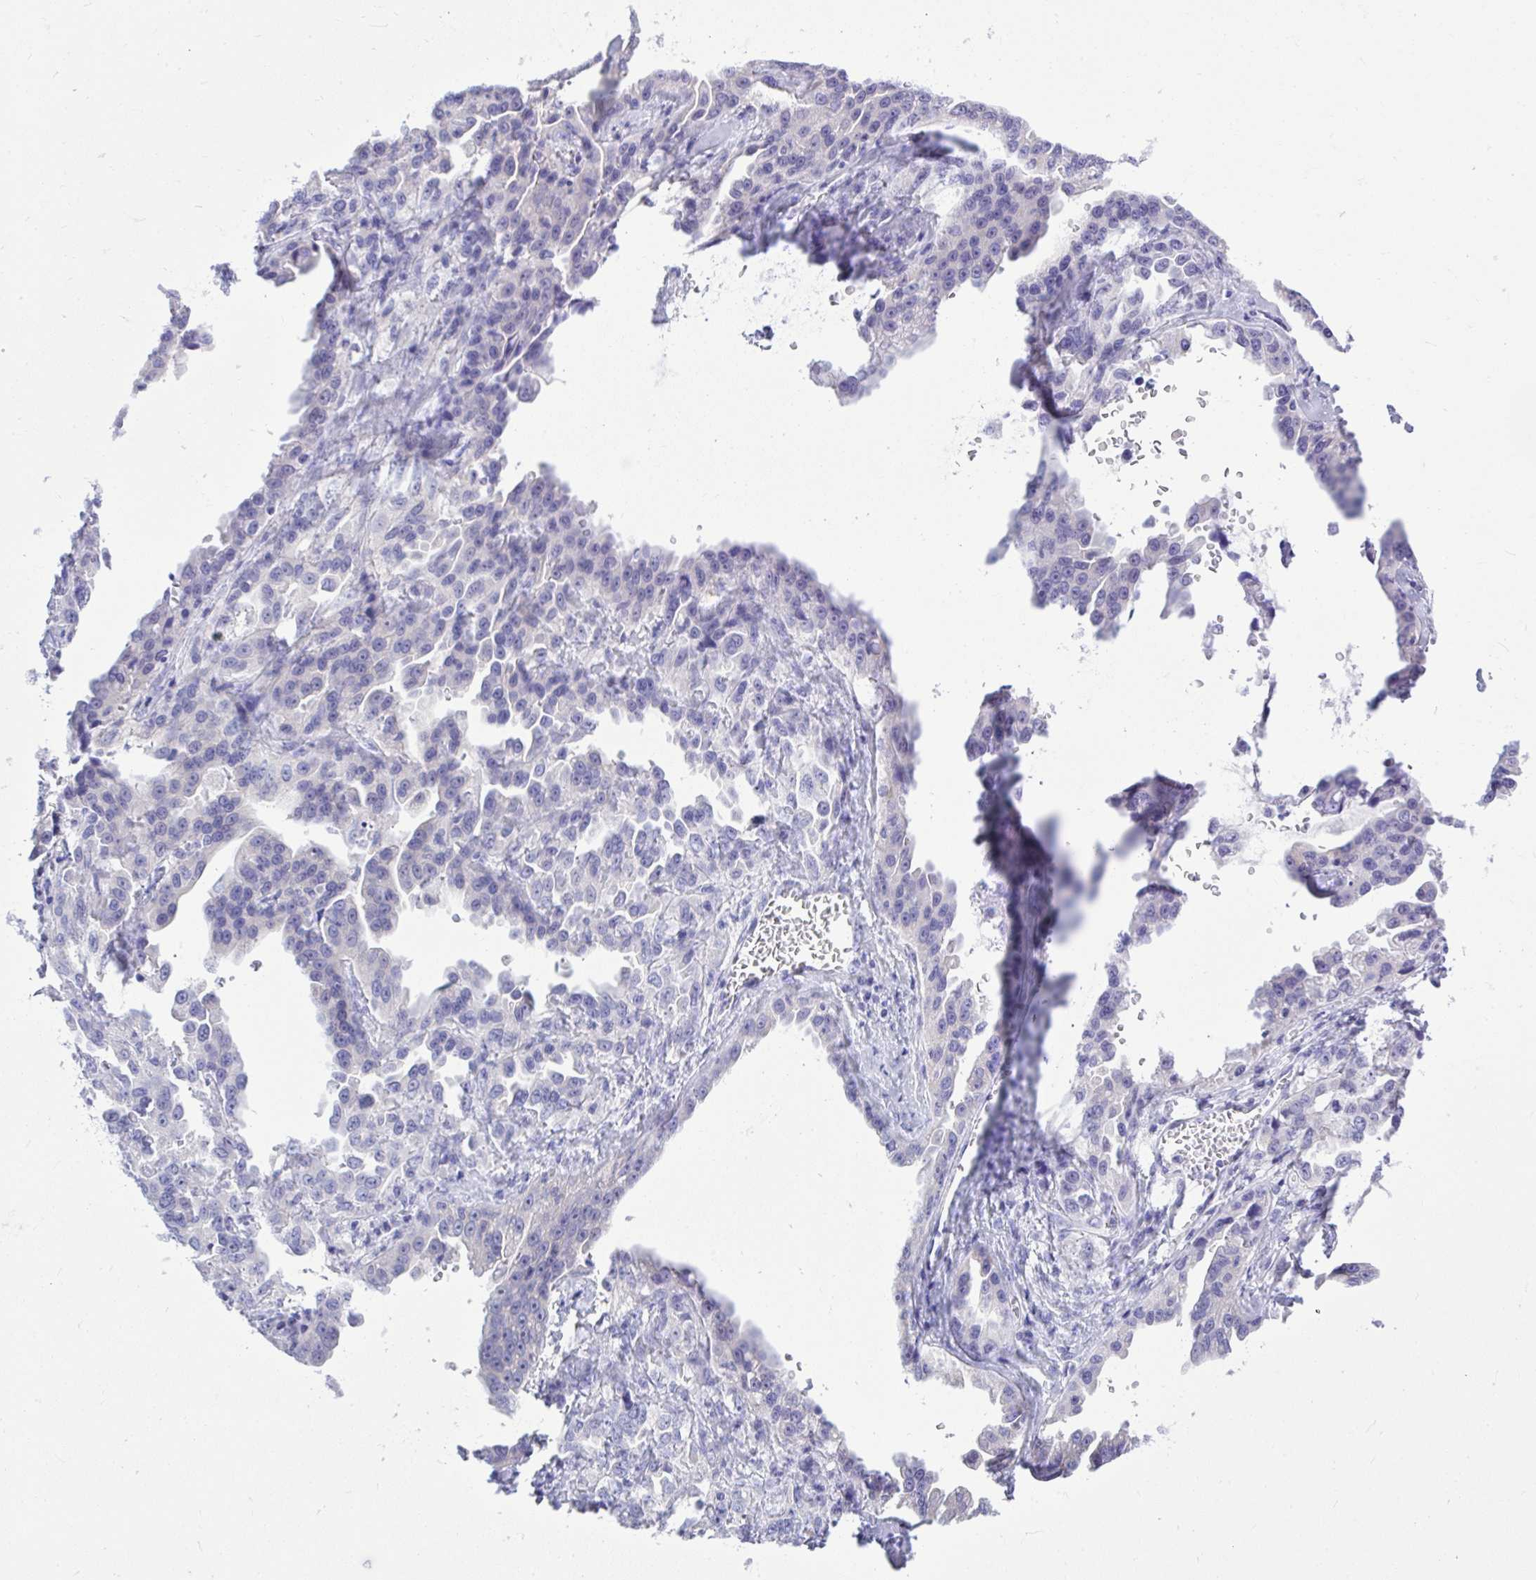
{"staining": {"intensity": "negative", "quantity": "none", "location": "none"}, "tissue": "ovarian cancer", "cell_type": "Tumor cells", "image_type": "cancer", "snomed": [{"axis": "morphology", "description": "Cystadenocarcinoma, serous, NOS"}, {"axis": "topography", "description": "Ovary"}], "caption": "An immunohistochemistry micrograph of ovarian serous cystadenocarcinoma is shown. There is no staining in tumor cells of ovarian serous cystadenocarcinoma. The staining was performed using DAB to visualize the protein expression in brown, while the nuclei were stained in blue with hematoxylin (Magnification: 20x).", "gene": "PSD", "patient": {"sex": "female", "age": 75}}